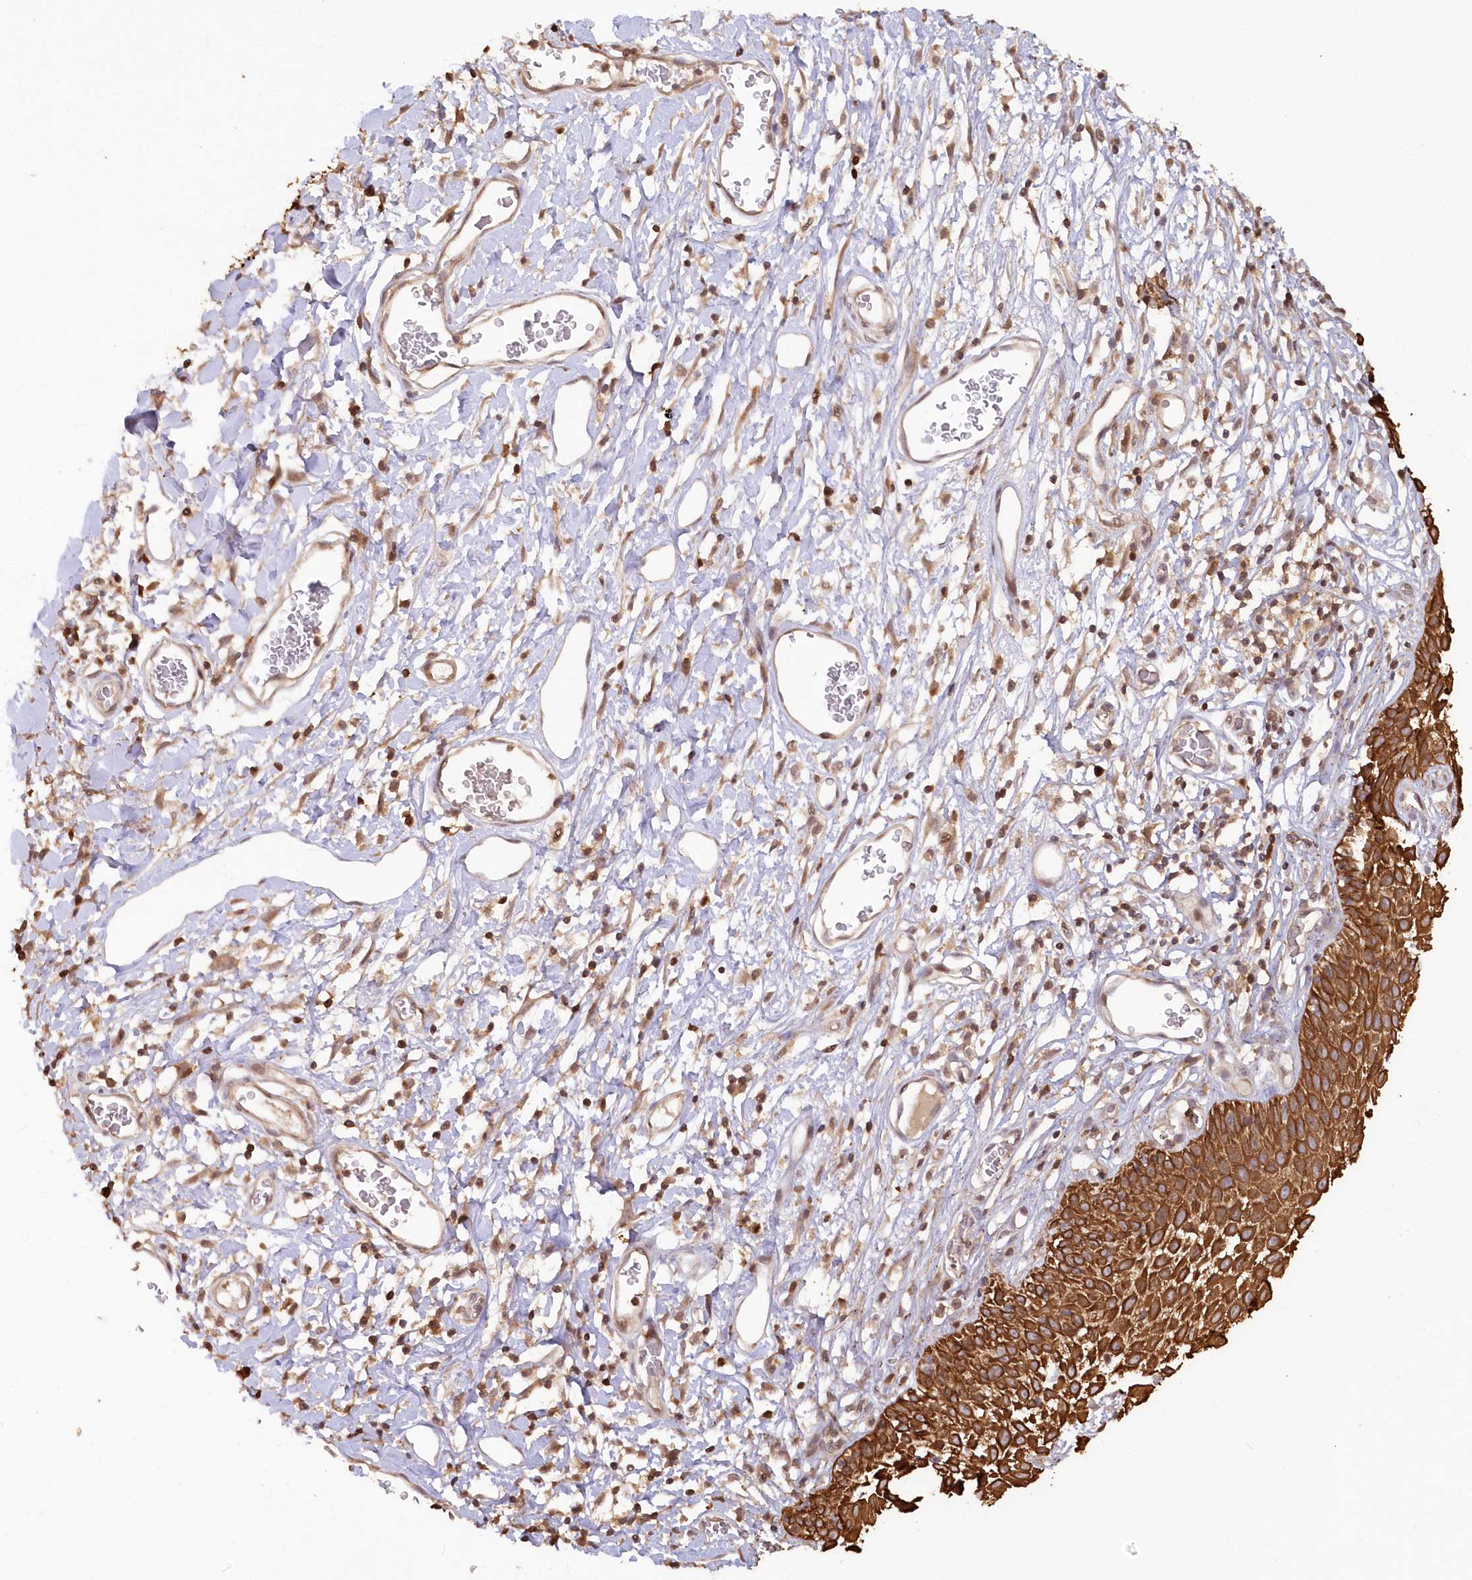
{"staining": {"intensity": "strong", "quantity": ">75%", "location": "cytoplasmic/membranous"}, "tissue": "skin", "cell_type": "Epidermal cells", "image_type": "normal", "snomed": [{"axis": "morphology", "description": "Normal tissue, NOS"}, {"axis": "topography", "description": "Vulva"}], "caption": "Protein staining of unremarkable skin reveals strong cytoplasmic/membranous positivity in approximately >75% of epidermal cells.", "gene": "SNED1", "patient": {"sex": "female", "age": 68}}